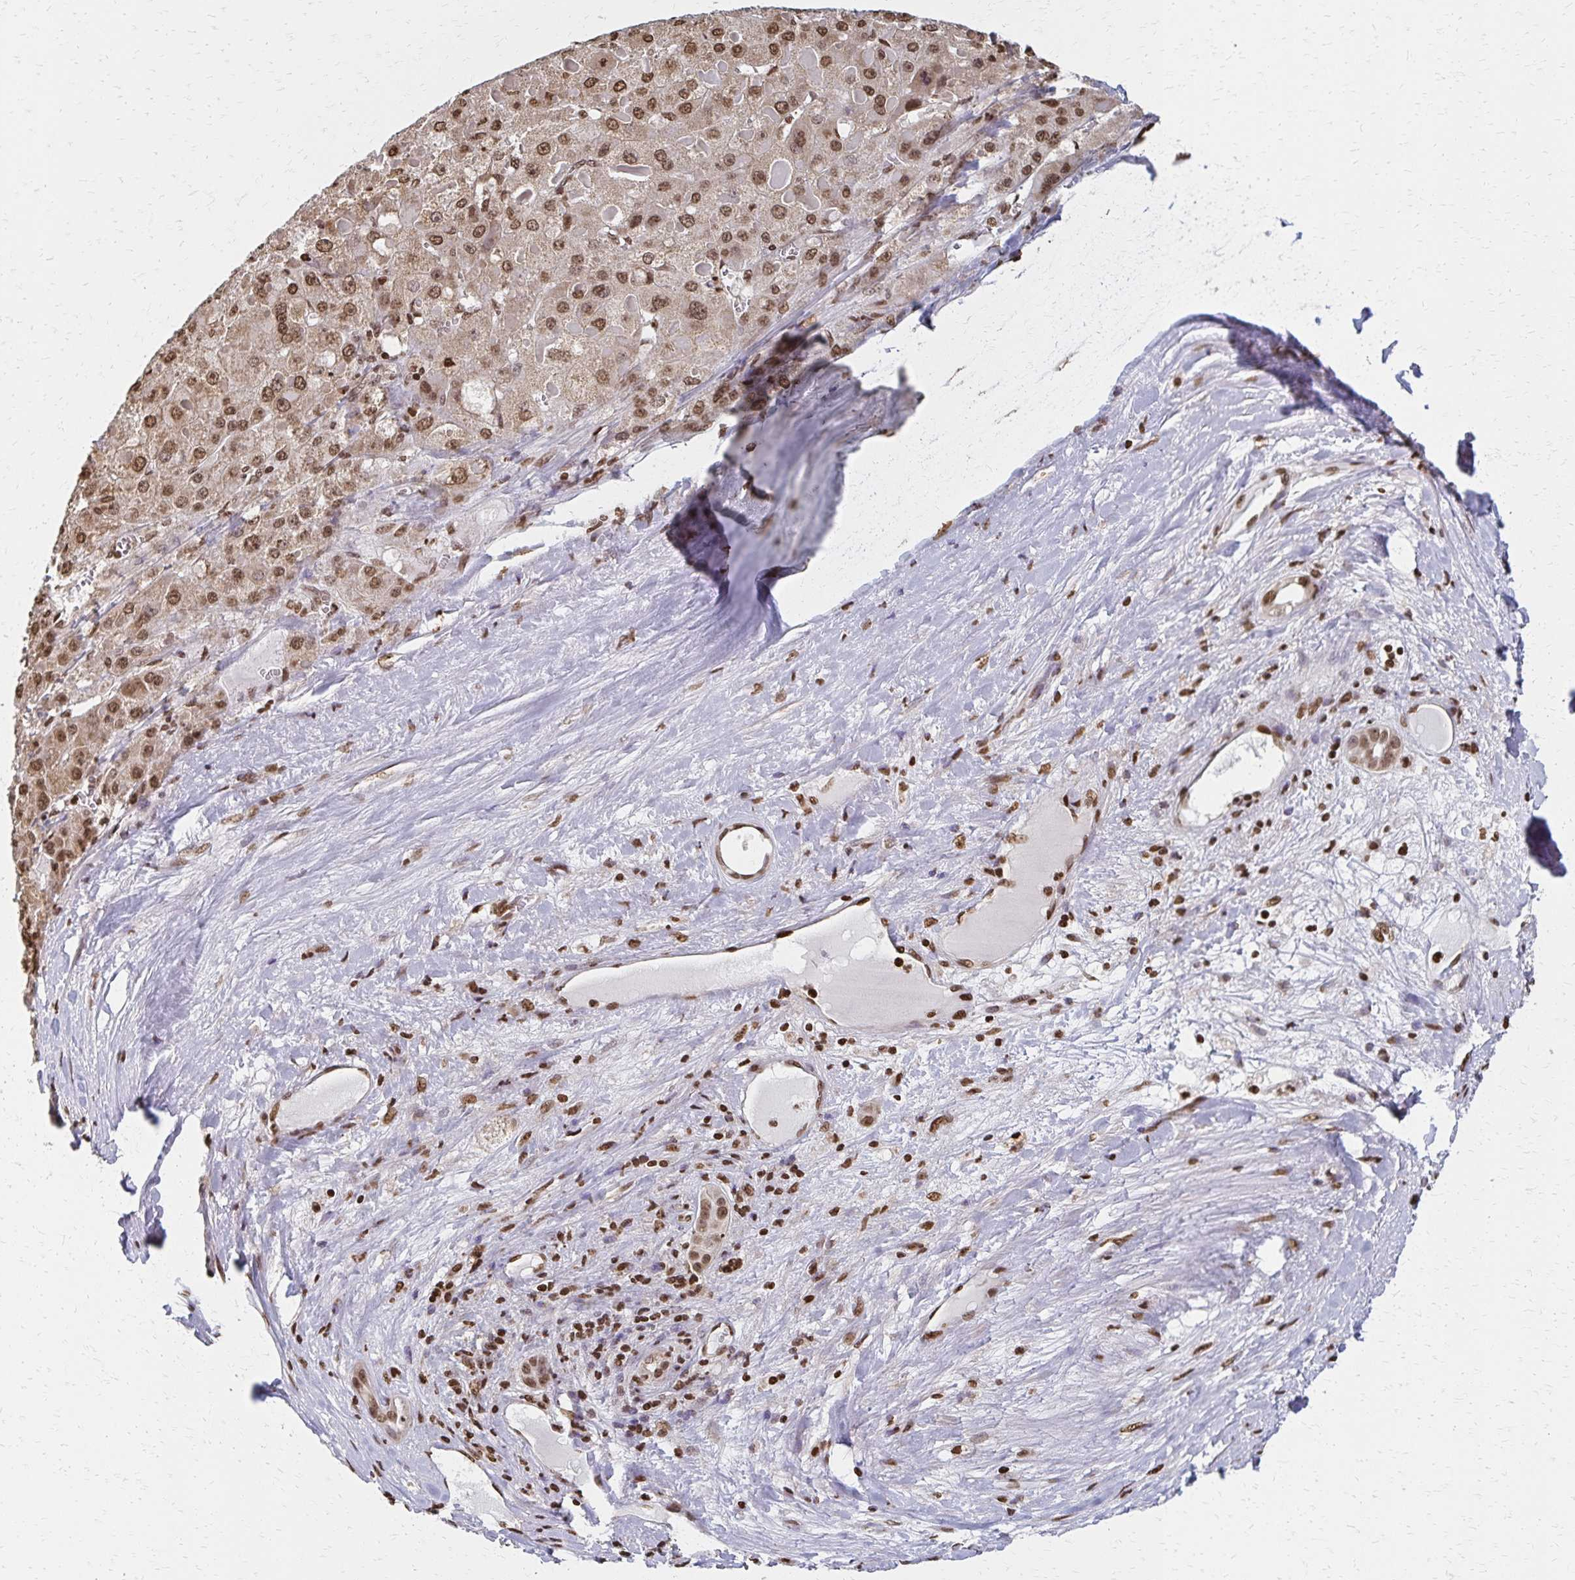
{"staining": {"intensity": "moderate", "quantity": ">75%", "location": "nuclear"}, "tissue": "liver cancer", "cell_type": "Tumor cells", "image_type": "cancer", "snomed": [{"axis": "morphology", "description": "Carcinoma, Hepatocellular, NOS"}, {"axis": "topography", "description": "Liver"}], "caption": "This photomicrograph demonstrates liver cancer stained with immunohistochemistry (IHC) to label a protein in brown. The nuclear of tumor cells show moderate positivity for the protein. Nuclei are counter-stained blue.", "gene": "HOXA9", "patient": {"sex": "female", "age": 73}}